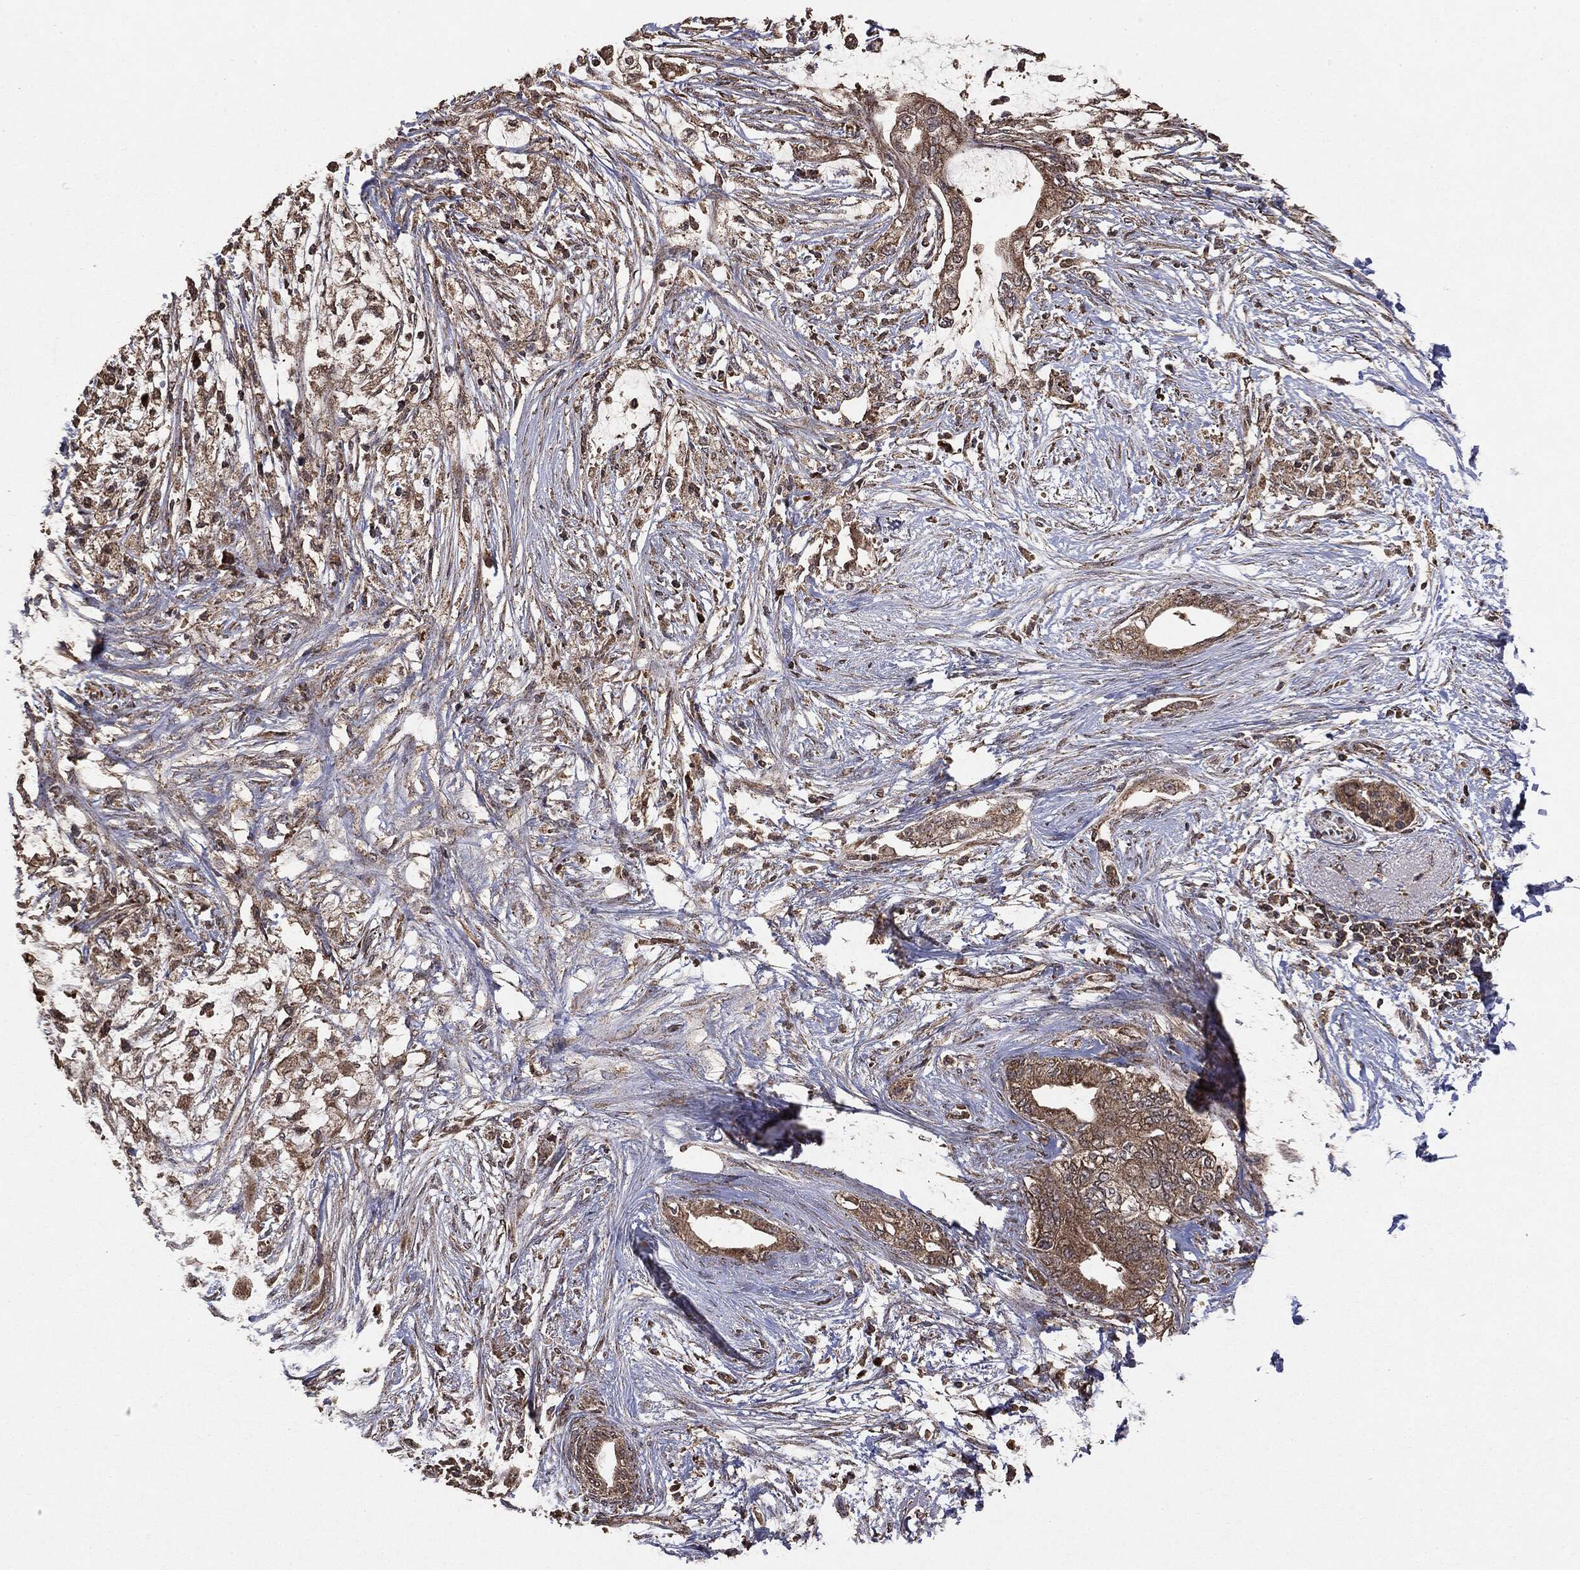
{"staining": {"intensity": "moderate", "quantity": ">75%", "location": "cytoplasmic/membranous"}, "tissue": "pancreatic cancer", "cell_type": "Tumor cells", "image_type": "cancer", "snomed": [{"axis": "morphology", "description": "Normal tissue, NOS"}, {"axis": "morphology", "description": "Adenocarcinoma, NOS"}, {"axis": "topography", "description": "Pancreas"}, {"axis": "topography", "description": "Duodenum"}], "caption": "Immunohistochemical staining of pancreatic cancer (adenocarcinoma) reveals moderate cytoplasmic/membranous protein staining in about >75% of tumor cells.", "gene": "MTOR", "patient": {"sex": "female", "age": 60}}